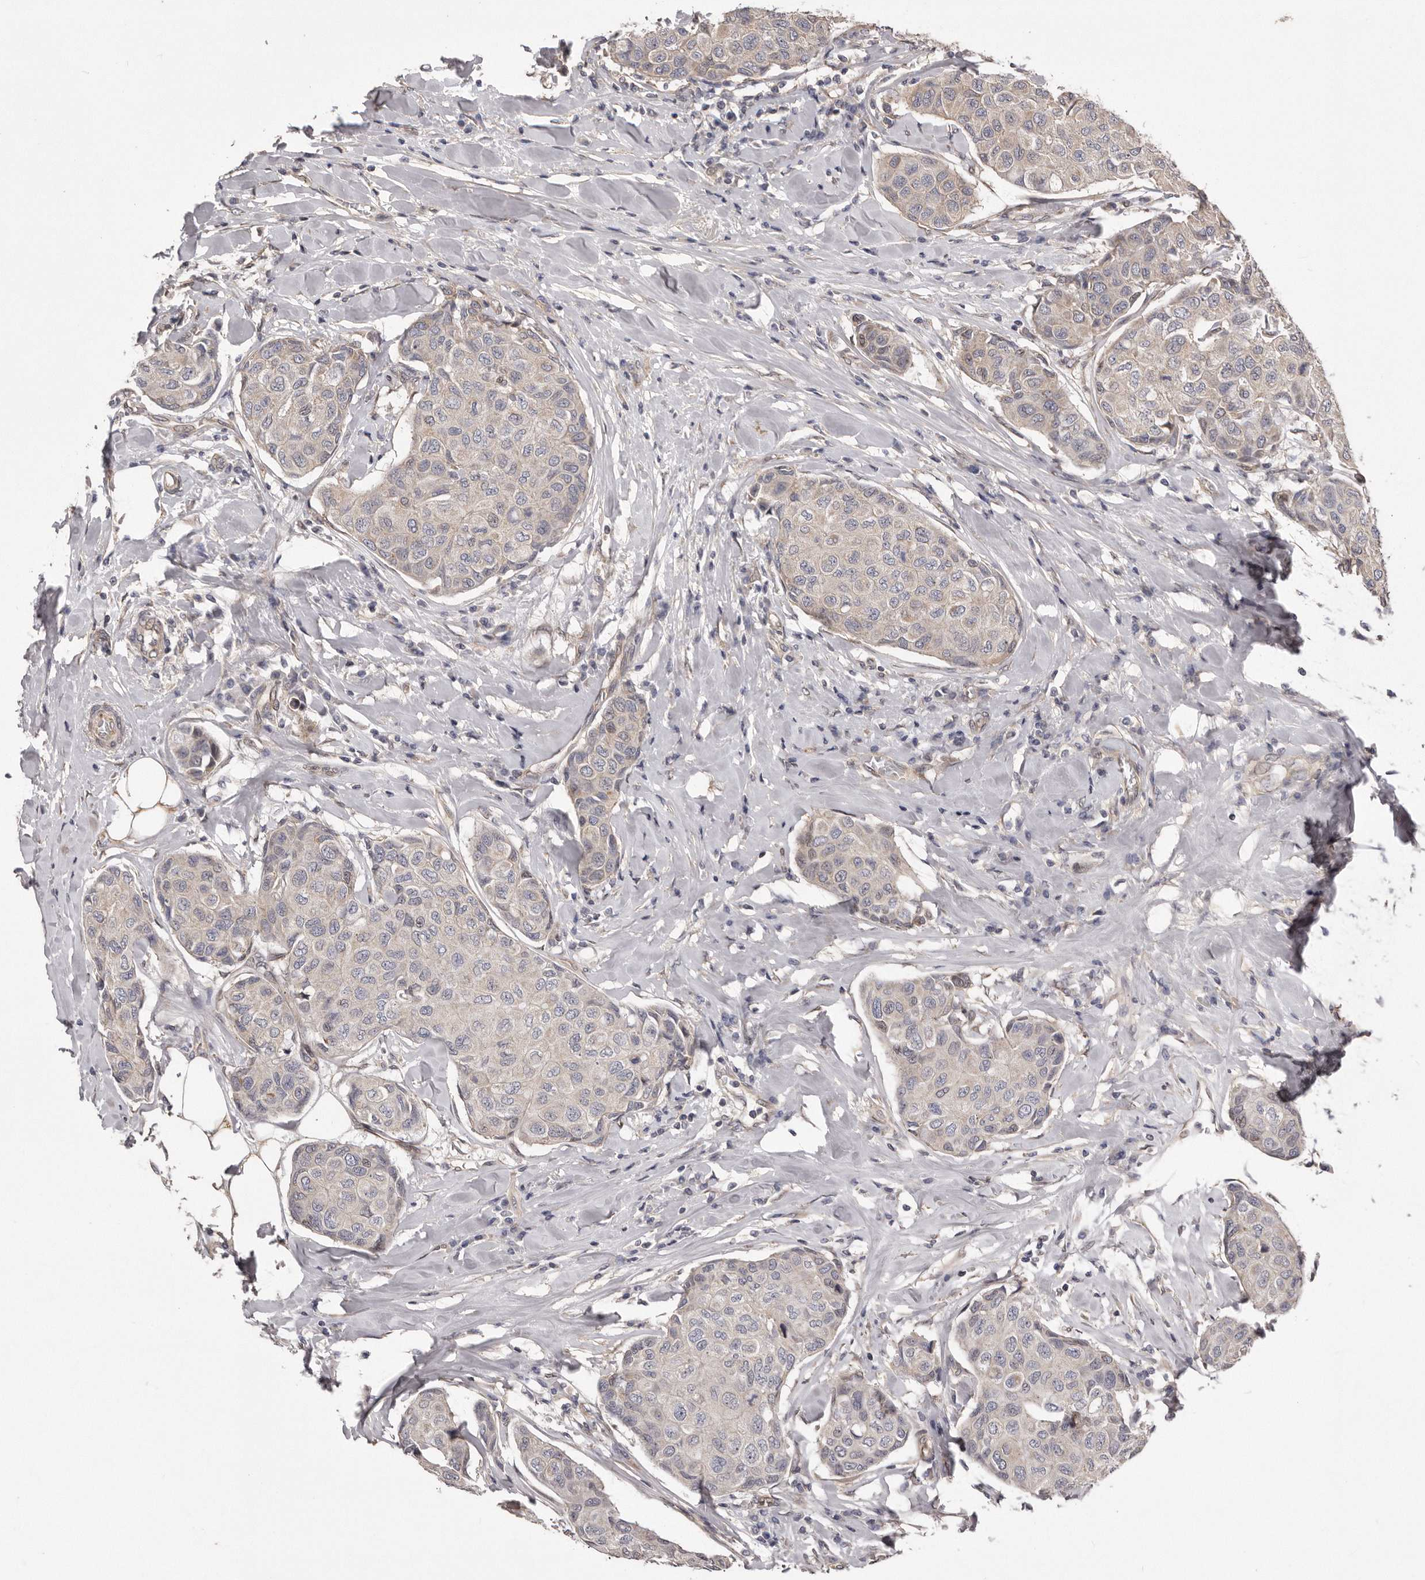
{"staining": {"intensity": "negative", "quantity": "none", "location": "none"}, "tissue": "breast cancer", "cell_type": "Tumor cells", "image_type": "cancer", "snomed": [{"axis": "morphology", "description": "Duct carcinoma"}, {"axis": "topography", "description": "Breast"}], "caption": "Tumor cells are negative for protein expression in human breast cancer. Brightfield microscopy of IHC stained with DAB (3,3'-diaminobenzidine) (brown) and hematoxylin (blue), captured at high magnification.", "gene": "ARMCX1", "patient": {"sex": "female", "age": 80}}